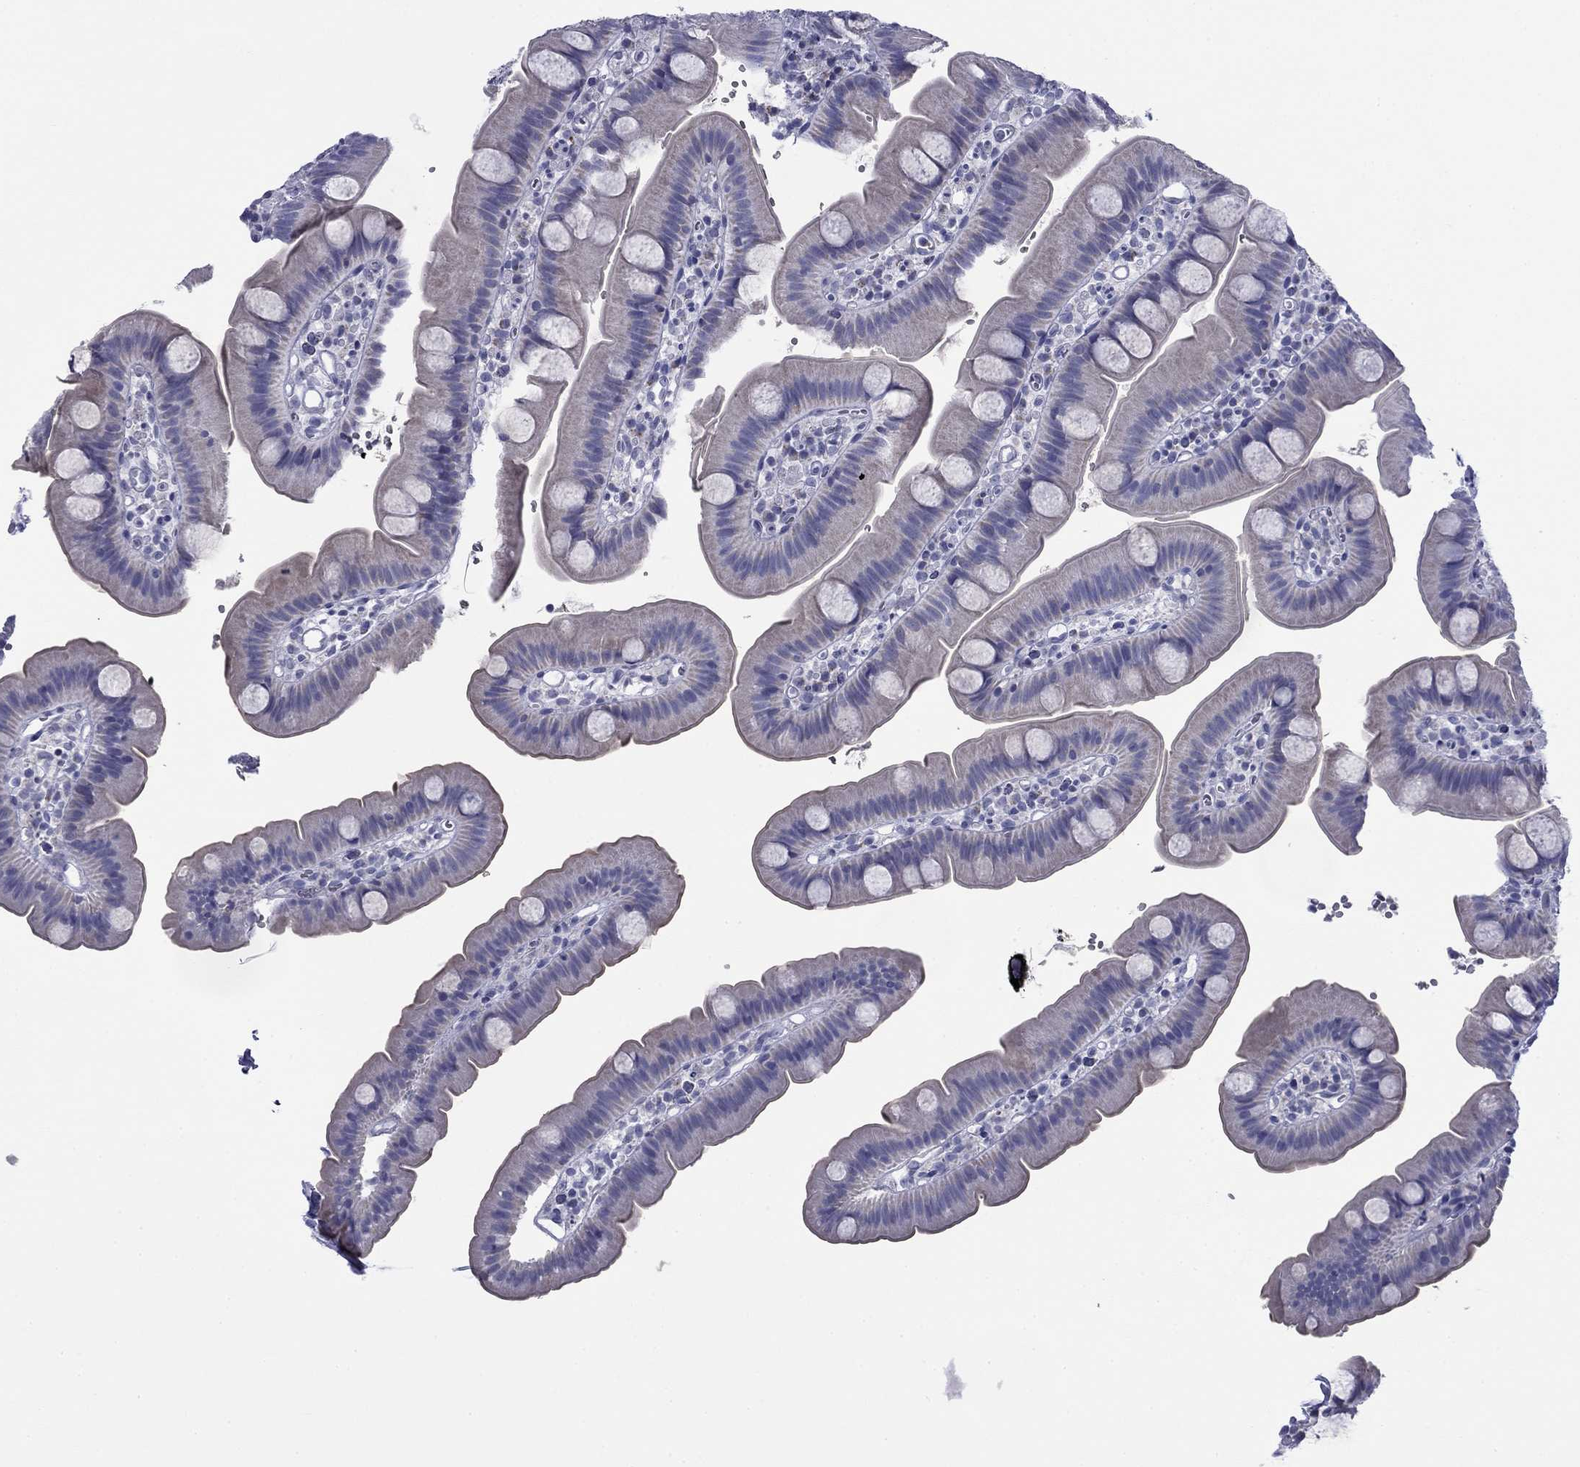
{"staining": {"intensity": "negative", "quantity": "none", "location": "none"}, "tissue": "small intestine", "cell_type": "Glandular cells", "image_type": "normal", "snomed": [{"axis": "morphology", "description": "Normal tissue, NOS"}, {"axis": "topography", "description": "Small intestine"}], "caption": "IHC of benign human small intestine displays no staining in glandular cells. The staining is performed using DAB (3,3'-diaminobenzidine) brown chromogen with nuclei counter-stained in using hematoxylin.", "gene": "ZP2", "patient": {"sex": "female", "age": 68}}